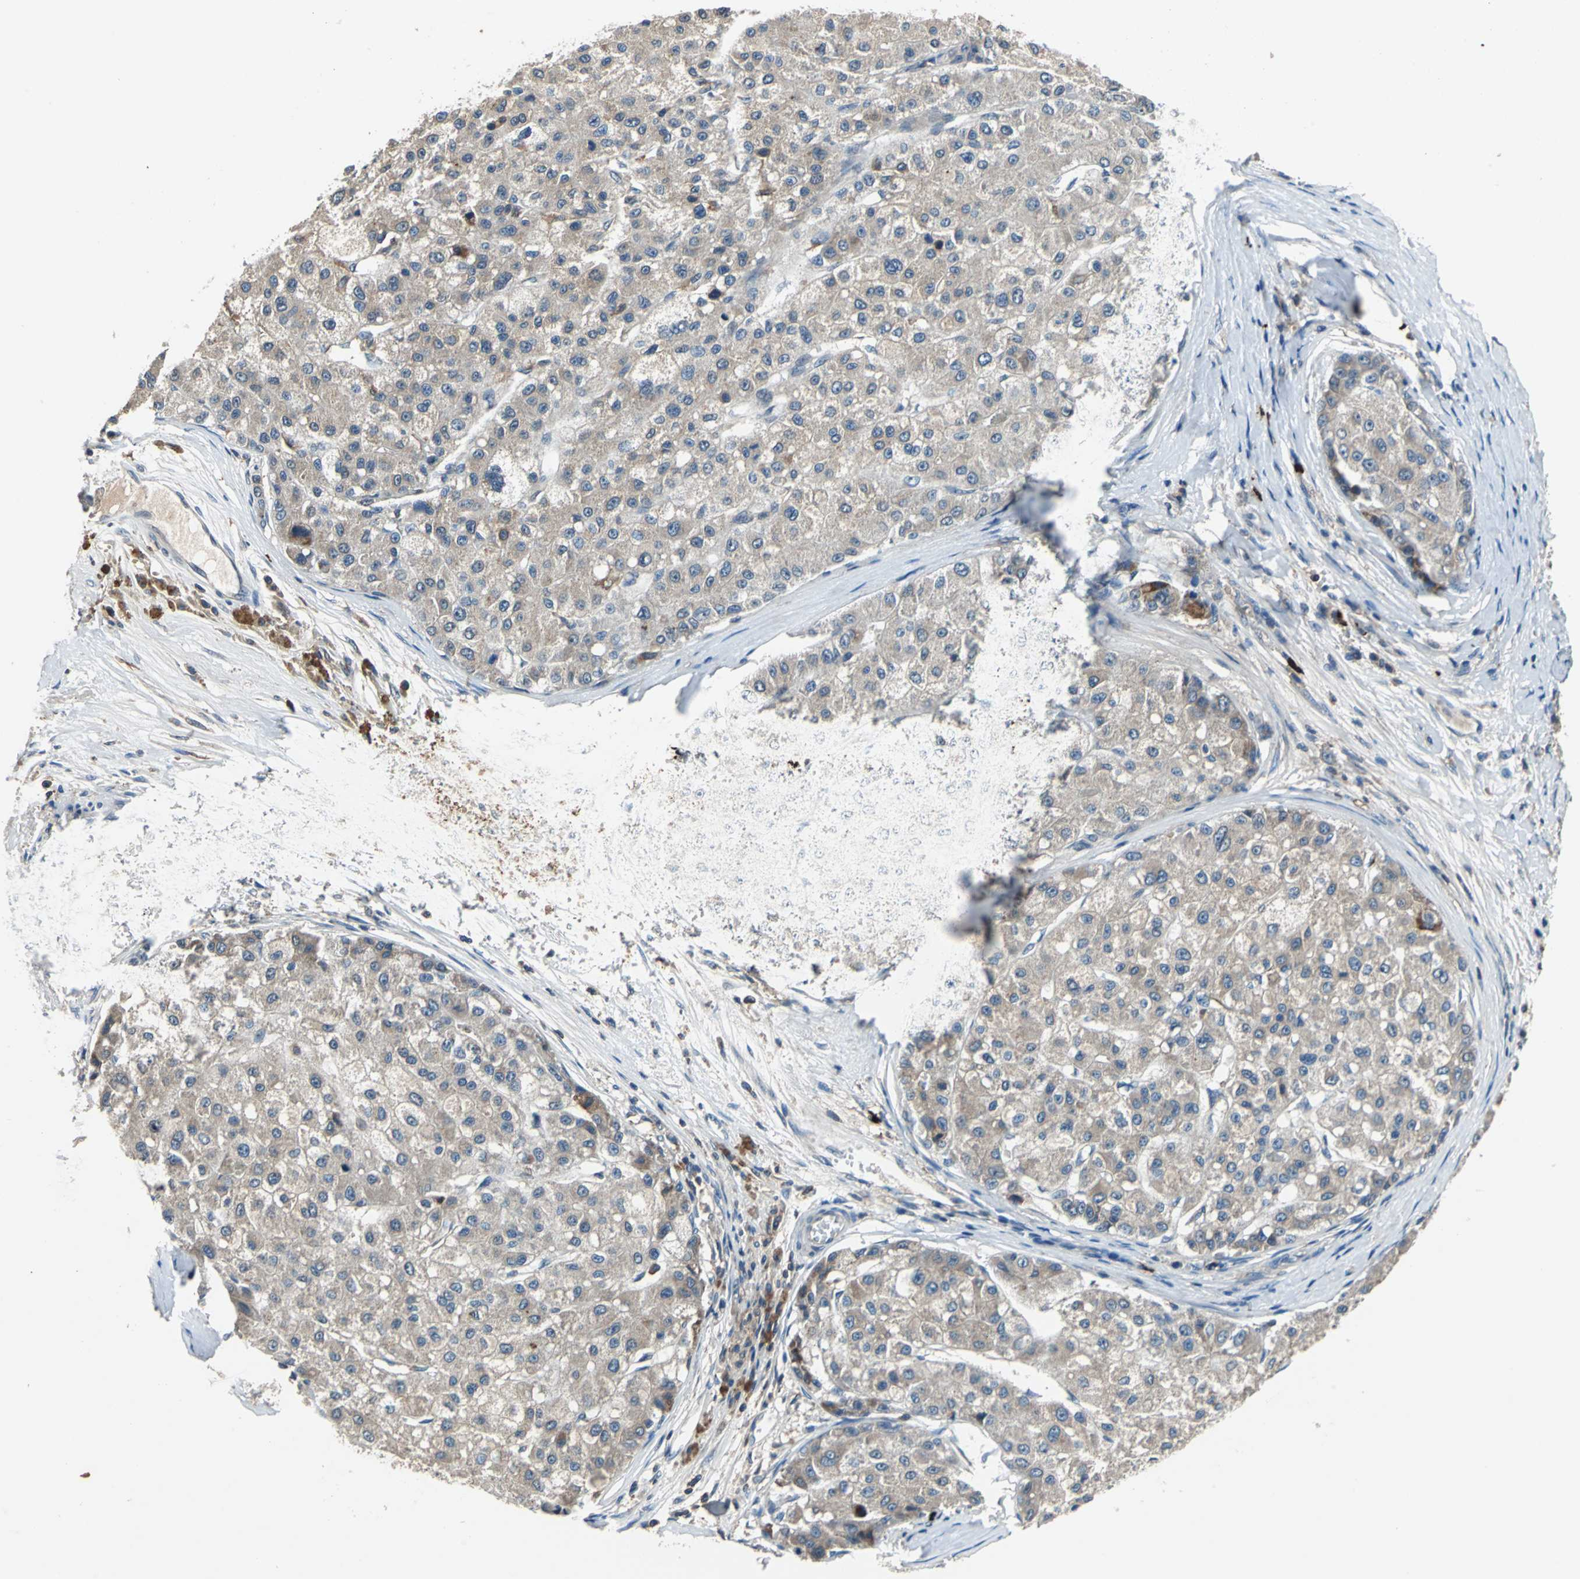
{"staining": {"intensity": "weak", "quantity": "25%-75%", "location": "cytoplasmic/membranous"}, "tissue": "liver cancer", "cell_type": "Tumor cells", "image_type": "cancer", "snomed": [{"axis": "morphology", "description": "Carcinoma, Hepatocellular, NOS"}, {"axis": "topography", "description": "Liver"}], "caption": "Approximately 25%-75% of tumor cells in human hepatocellular carcinoma (liver) demonstrate weak cytoplasmic/membranous protein staining as visualized by brown immunohistochemical staining.", "gene": "SLC19A2", "patient": {"sex": "male", "age": 80}}